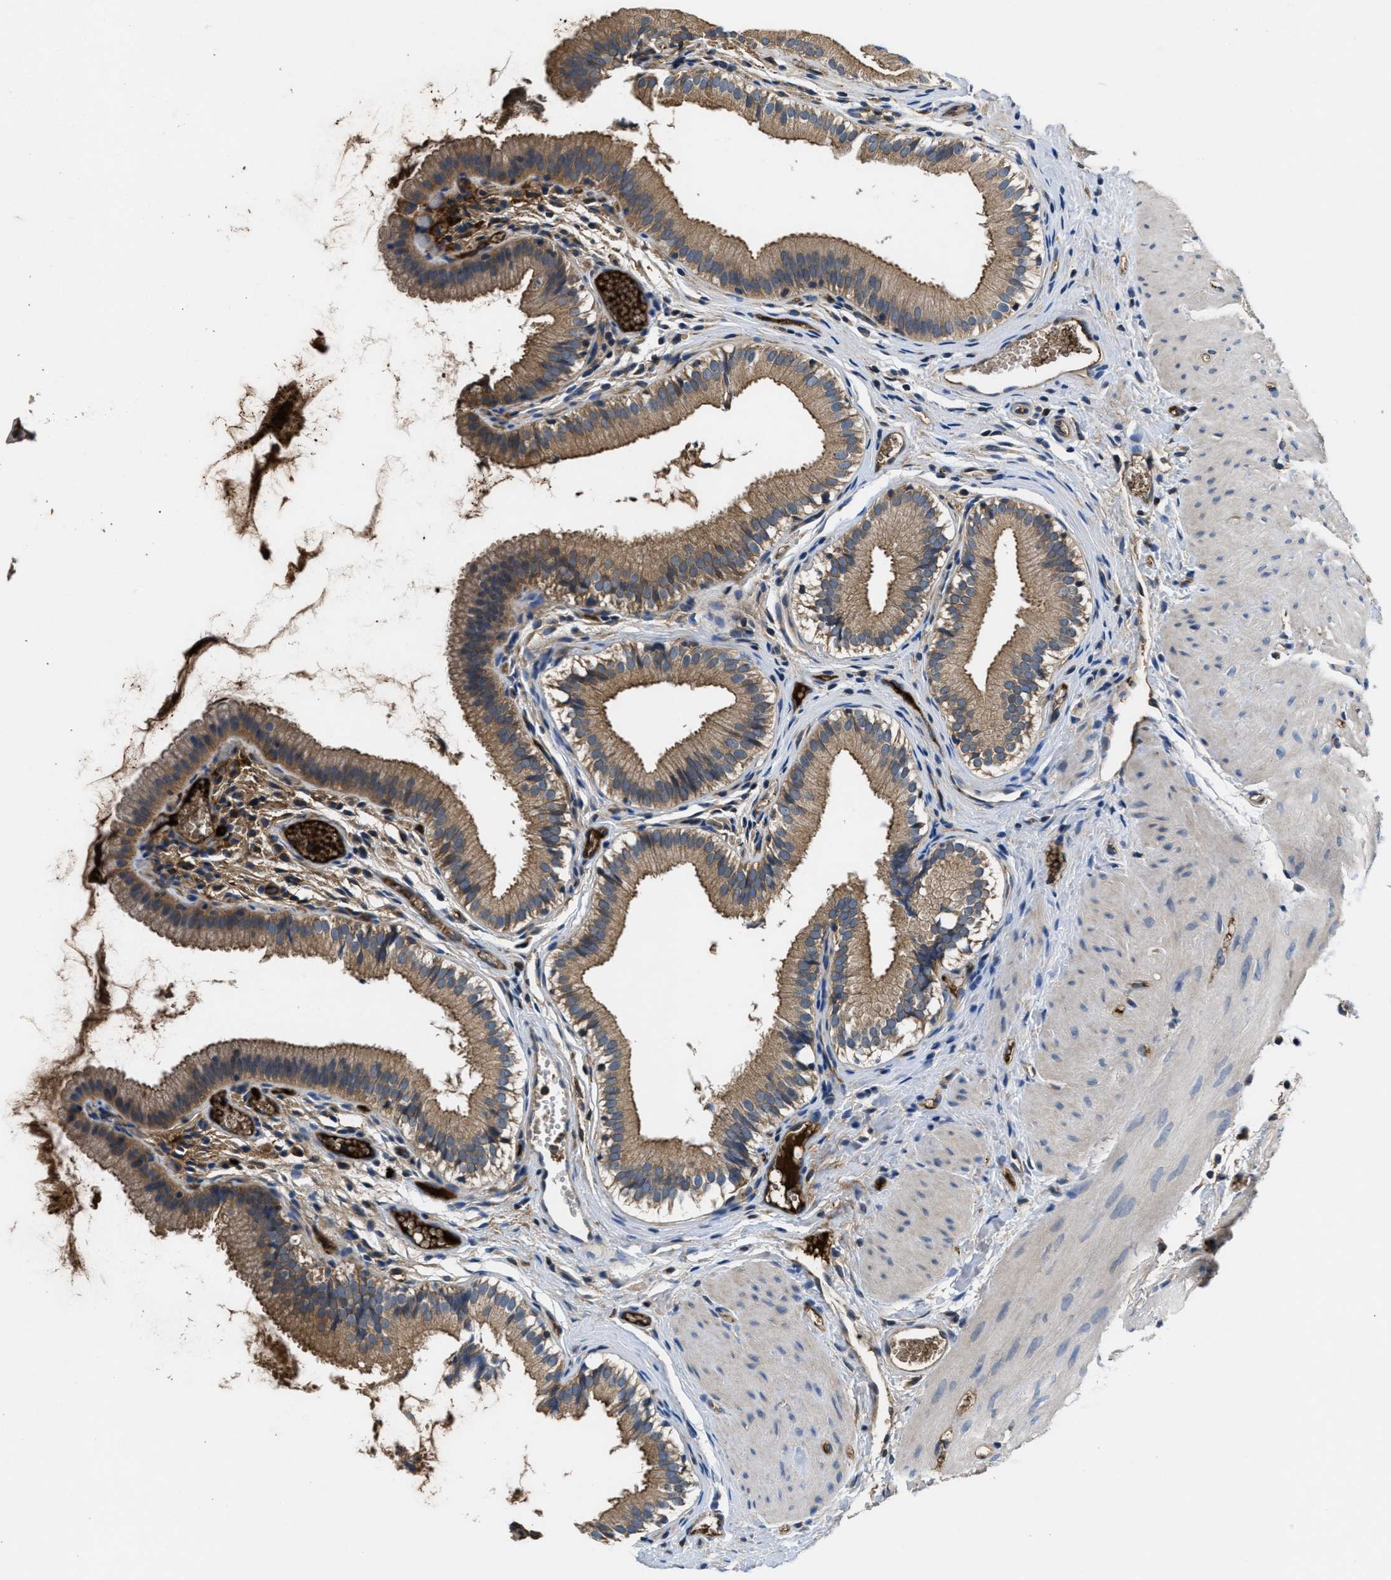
{"staining": {"intensity": "moderate", "quantity": ">75%", "location": "cytoplasmic/membranous"}, "tissue": "gallbladder", "cell_type": "Glandular cells", "image_type": "normal", "snomed": [{"axis": "morphology", "description": "Normal tissue, NOS"}, {"axis": "topography", "description": "Gallbladder"}], "caption": "Immunohistochemical staining of unremarkable gallbladder reveals moderate cytoplasmic/membranous protein staining in about >75% of glandular cells. (DAB (3,3'-diaminobenzidine) IHC, brown staining for protein, blue staining for nuclei).", "gene": "GALK1", "patient": {"sex": "female", "age": 26}}